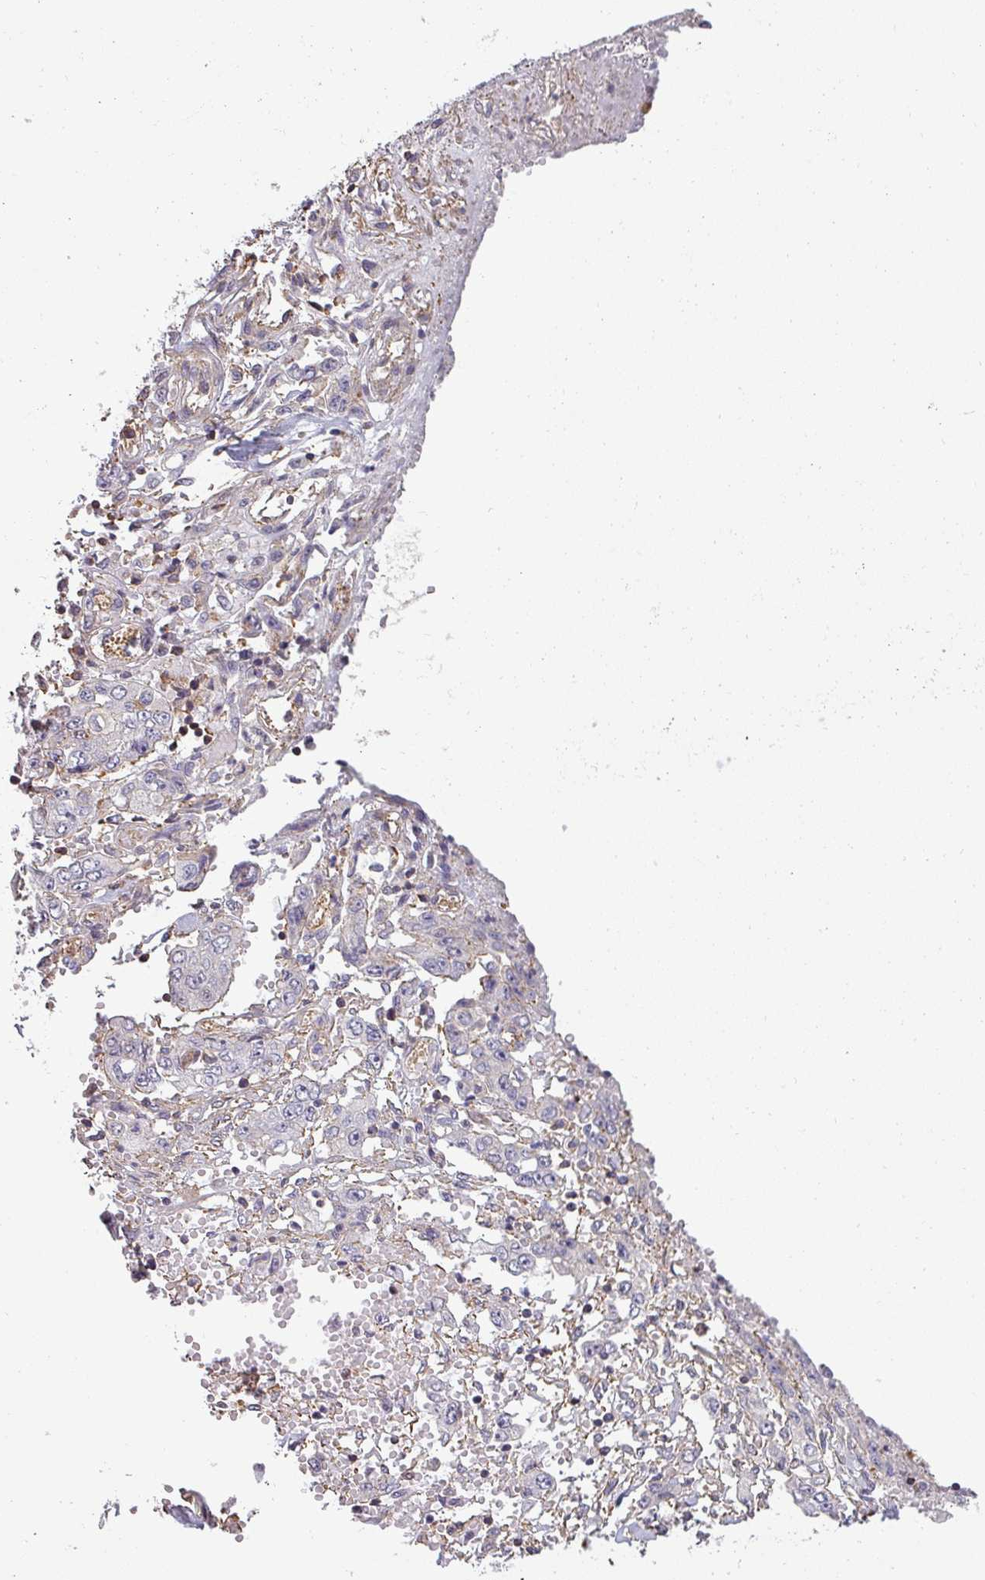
{"staining": {"intensity": "negative", "quantity": "none", "location": "none"}, "tissue": "stomach cancer", "cell_type": "Tumor cells", "image_type": "cancer", "snomed": [{"axis": "morphology", "description": "Adenocarcinoma, NOS"}, {"axis": "topography", "description": "Stomach, upper"}], "caption": "Stomach adenocarcinoma was stained to show a protein in brown. There is no significant expression in tumor cells.", "gene": "ZNF835", "patient": {"sex": "male", "age": 62}}